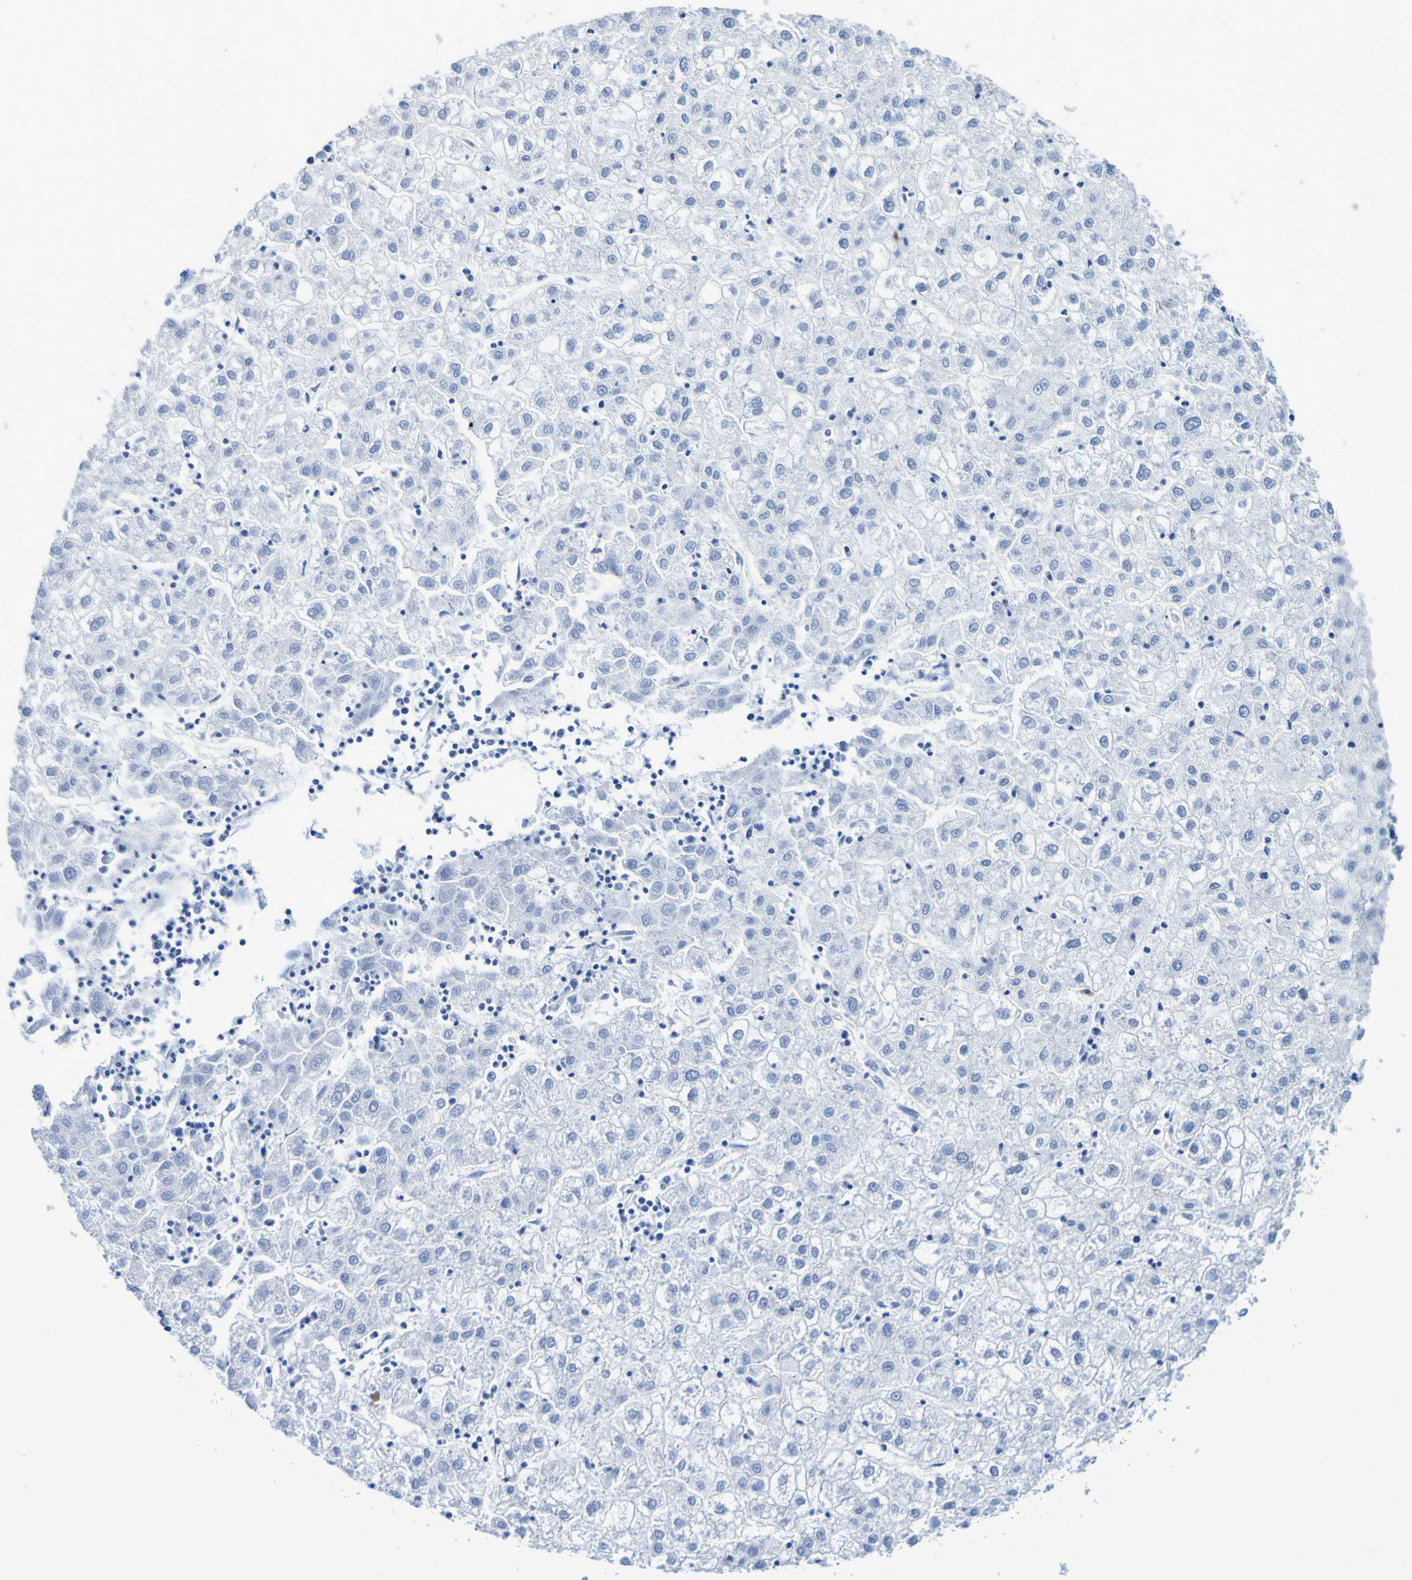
{"staining": {"intensity": "negative", "quantity": "none", "location": "none"}, "tissue": "liver cancer", "cell_type": "Tumor cells", "image_type": "cancer", "snomed": [{"axis": "morphology", "description": "Carcinoma, Hepatocellular, NOS"}, {"axis": "topography", "description": "Liver"}], "caption": "Immunohistochemistry image of neoplastic tissue: human hepatocellular carcinoma (liver) stained with DAB reveals no significant protein positivity in tumor cells. The staining was performed using DAB to visualize the protein expression in brown, while the nuclei were stained in blue with hematoxylin (Magnification: 20x).", "gene": "DPEP1", "patient": {"sex": "male", "age": 72}}